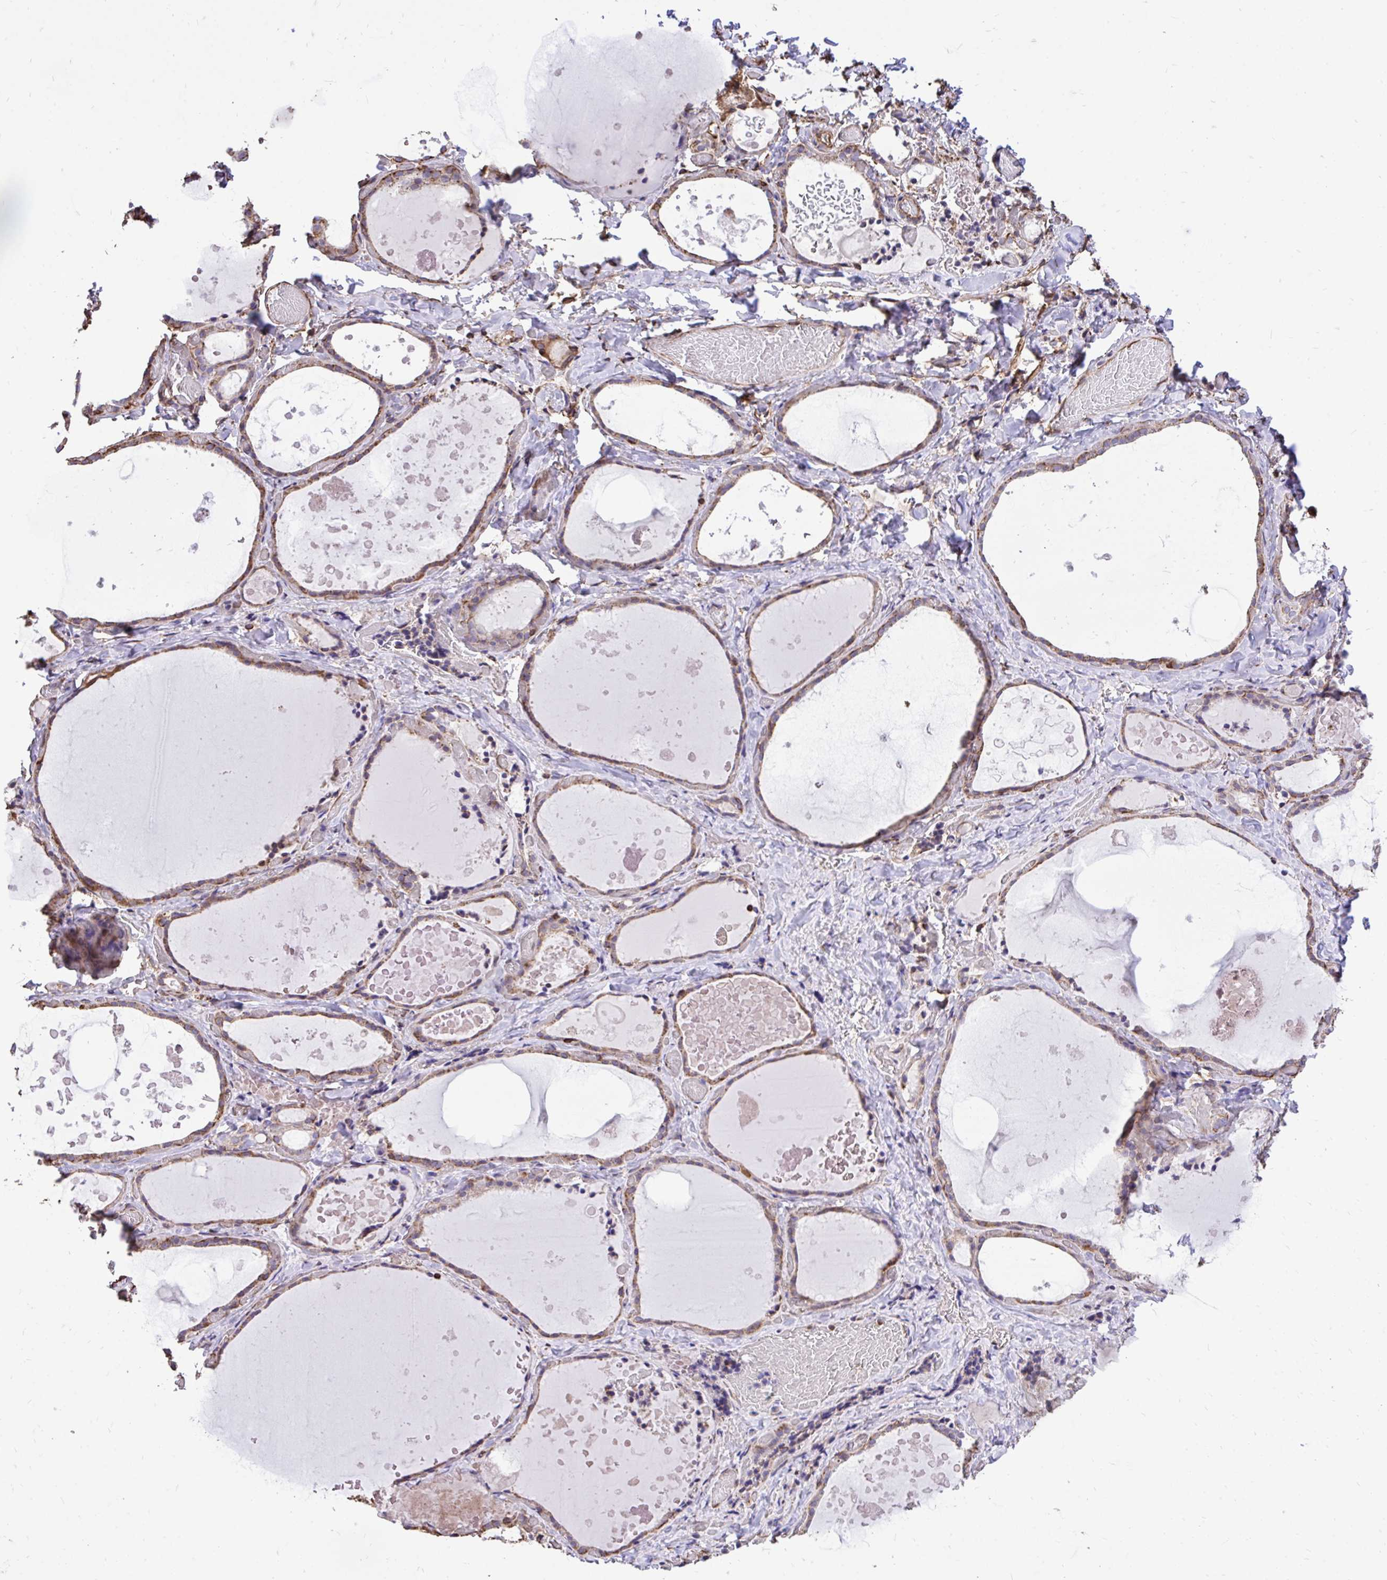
{"staining": {"intensity": "weak", "quantity": ">75%", "location": "cytoplasmic/membranous"}, "tissue": "thyroid gland", "cell_type": "Glandular cells", "image_type": "normal", "snomed": [{"axis": "morphology", "description": "Normal tissue, NOS"}, {"axis": "topography", "description": "Thyroid gland"}], "caption": "Approximately >75% of glandular cells in benign thyroid gland demonstrate weak cytoplasmic/membranous protein expression as visualized by brown immunohistochemical staining.", "gene": "RNF103", "patient": {"sex": "female", "age": 56}}